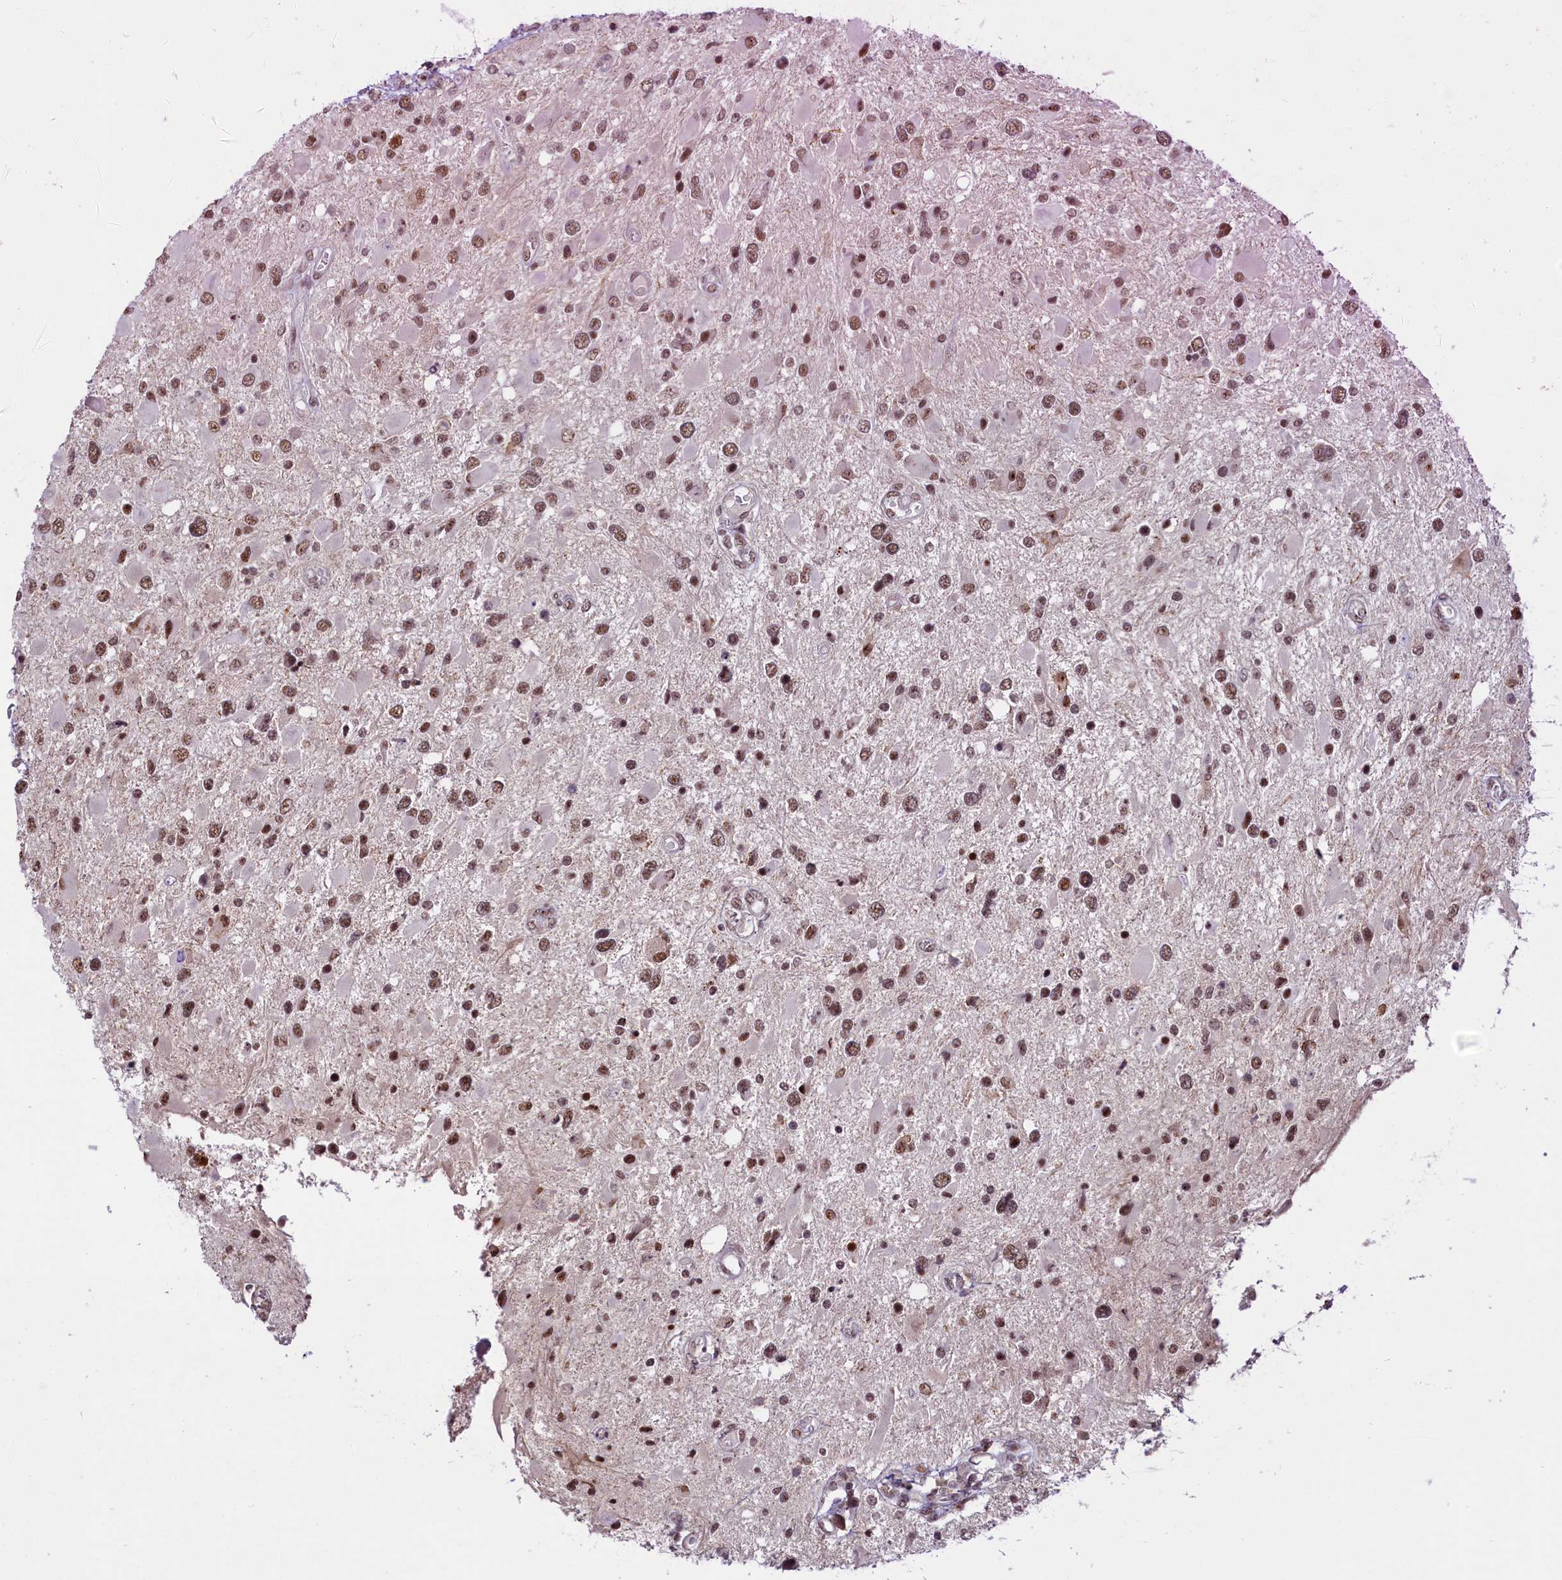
{"staining": {"intensity": "moderate", "quantity": ">75%", "location": "nuclear"}, "tissue": "glioma", "cell_type": "Tumor cells", "image_type": "cancer", "snomed": [{"axis": "morphology", "description": "Glioma, malignant, High grade"}, {"axis": "topography", "description": "Brain"}], "caption": "Immunohistochemistry (IHC) micrograph of neoplastic tissue: glioma stained using immunohistochemistry exhibits medium levels of moderate protein expression localized specifically in the nuclear of tumor cells, appearing as a nuclear brown color.", "gene": "ANKS3", "patient": {"sex": "male", "age": 53}}